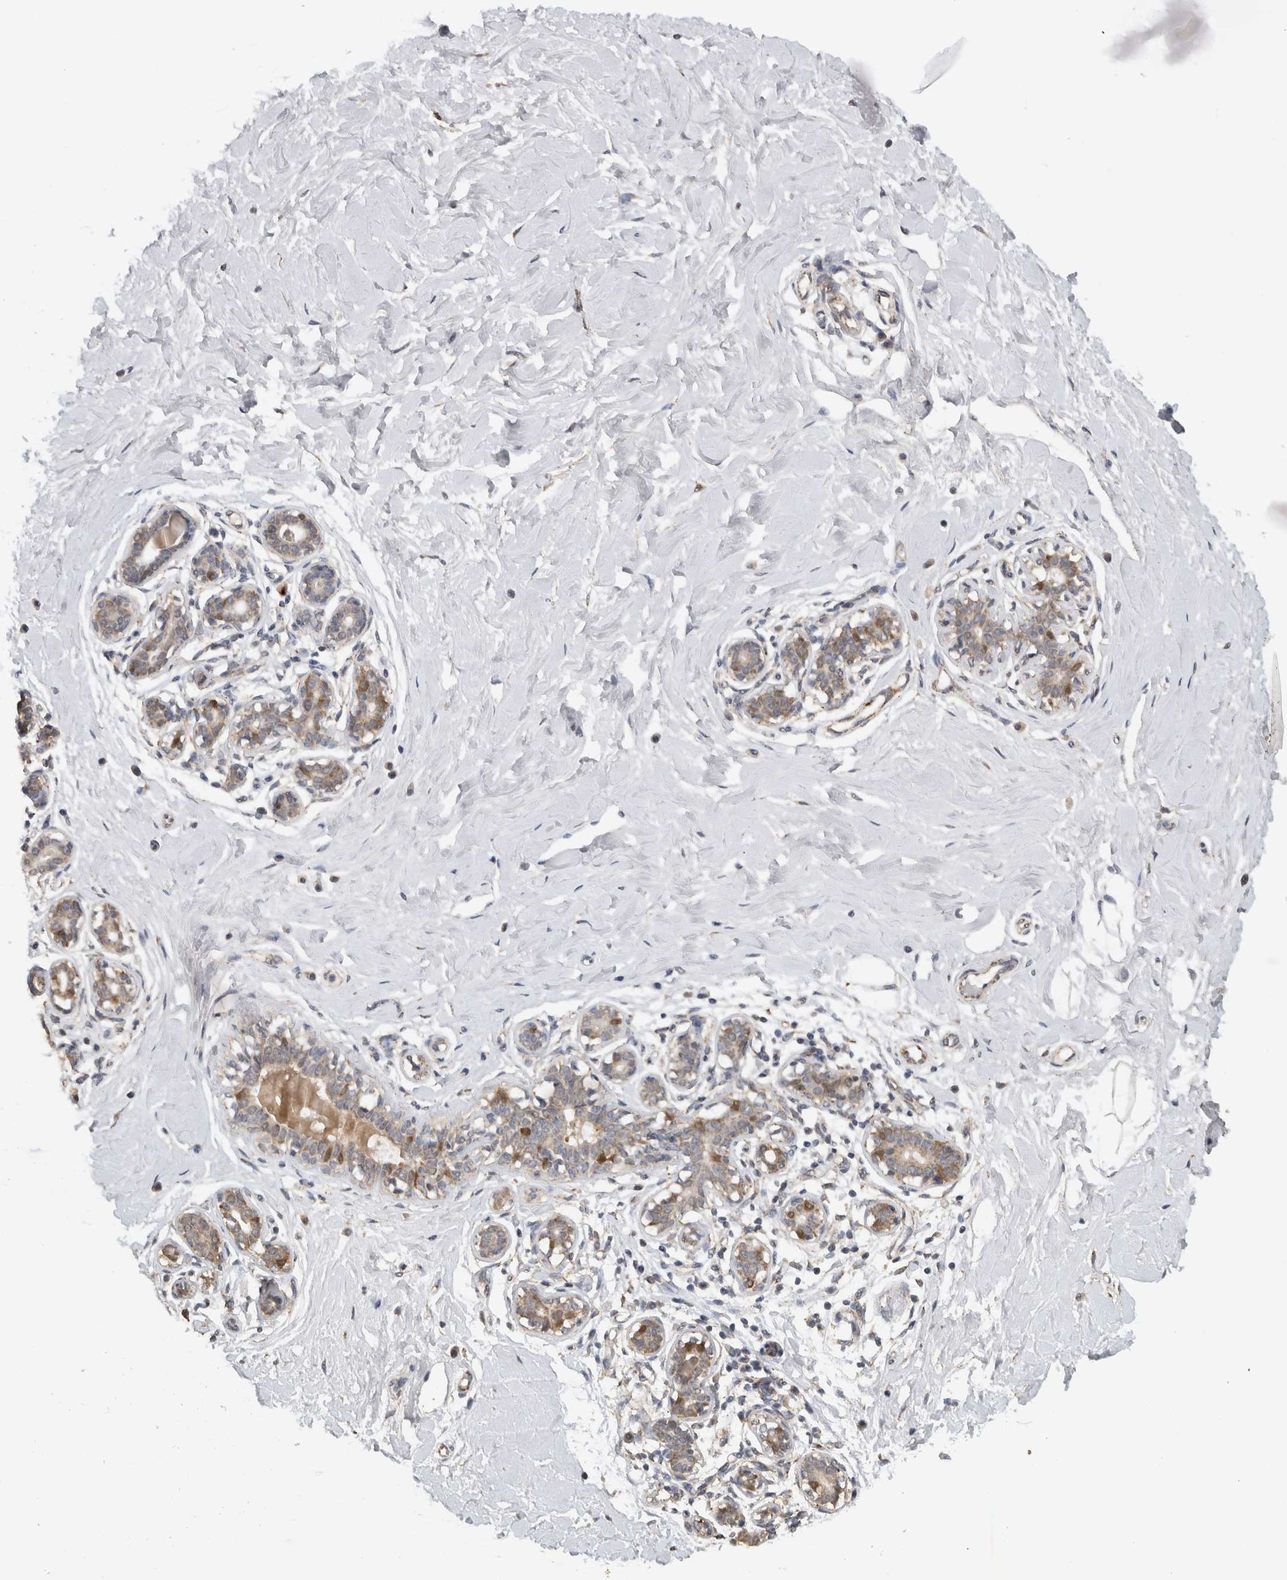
{"staining": {"intensity": "negative", "quantity": "none", "location": "none"}, "tissue": "breast", "cell_type": "Adipocytes", "image_type": "normal", "snomed": [{"axis": "morphology", "description": "Normal tissue, NOS"}, {"axis": "morphology", "description": "Adenoma, NOS"}, {"axis": "topography", "description": "Breast"}], "caption": "Breast was stained to show a protein in brown. There is no significant positivity in adipocytes. (Immunohistochemistry, brightfield microscopy, high magnification).", "gene": "DYRK2", "patient": {"sex": "female", "age": 23}}